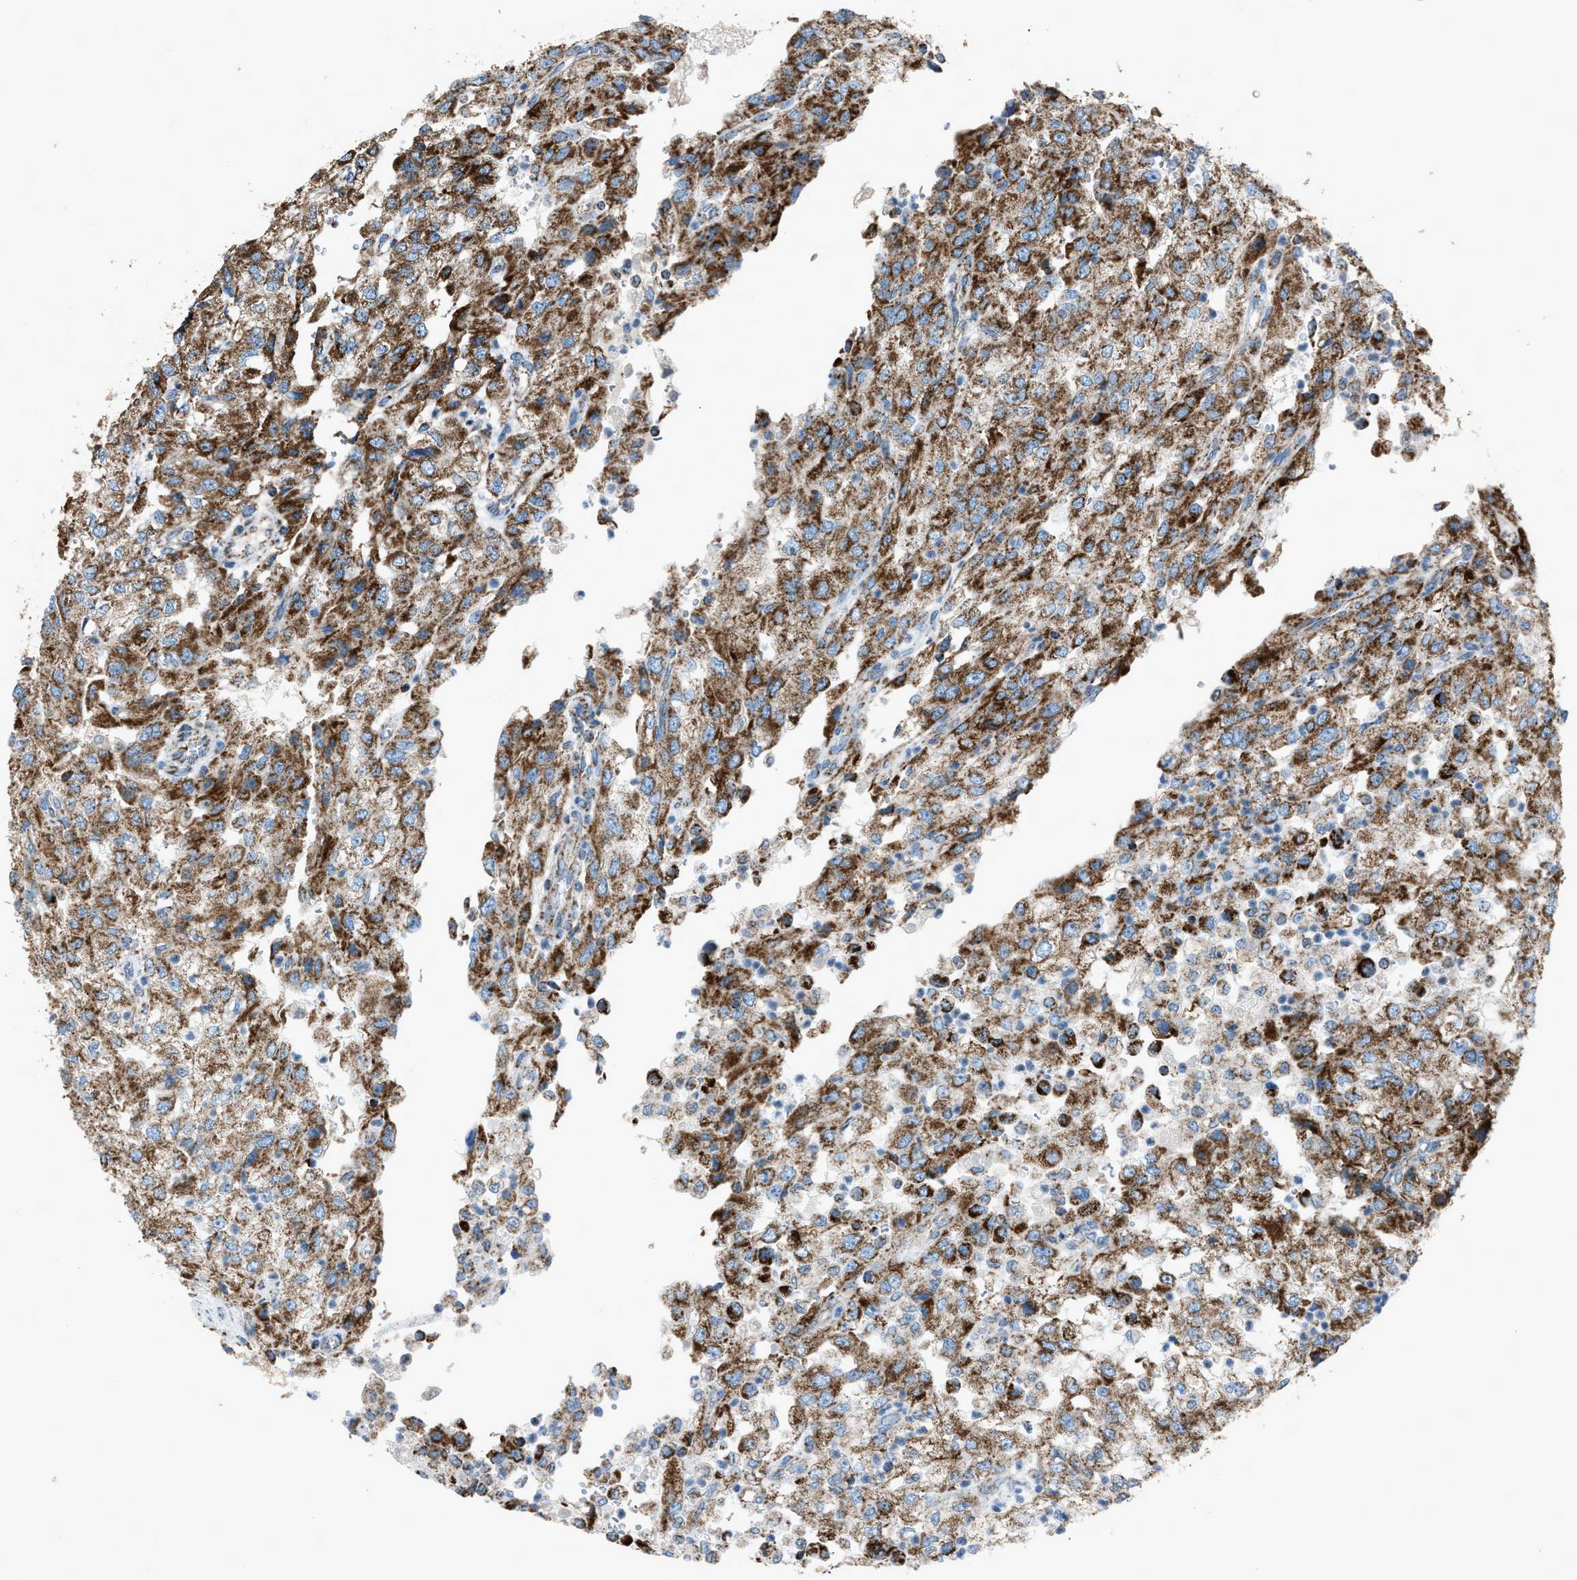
{"staining": {"intensity": "moderate", "quantity": ">75%", "location": "cytoplasmic/membranous"}, "tissue": "renal cancer", "cell_type": "Tumor cells", "image_type": "cancer", "snomed": [{"axis": "morphology", "description": "Adenocarcinoma, NOS"}, {"axis": "topography", "description": "Kidney"}], "caption": "Immunohistochemical staining of renal cancer (adenocarcinoma) displays moderate cytoplasmic/membranous protein positivity in approximately >75% of tumor cells.", "gene": "MDH2", "patient": {"sex": "female", "age": 54}}